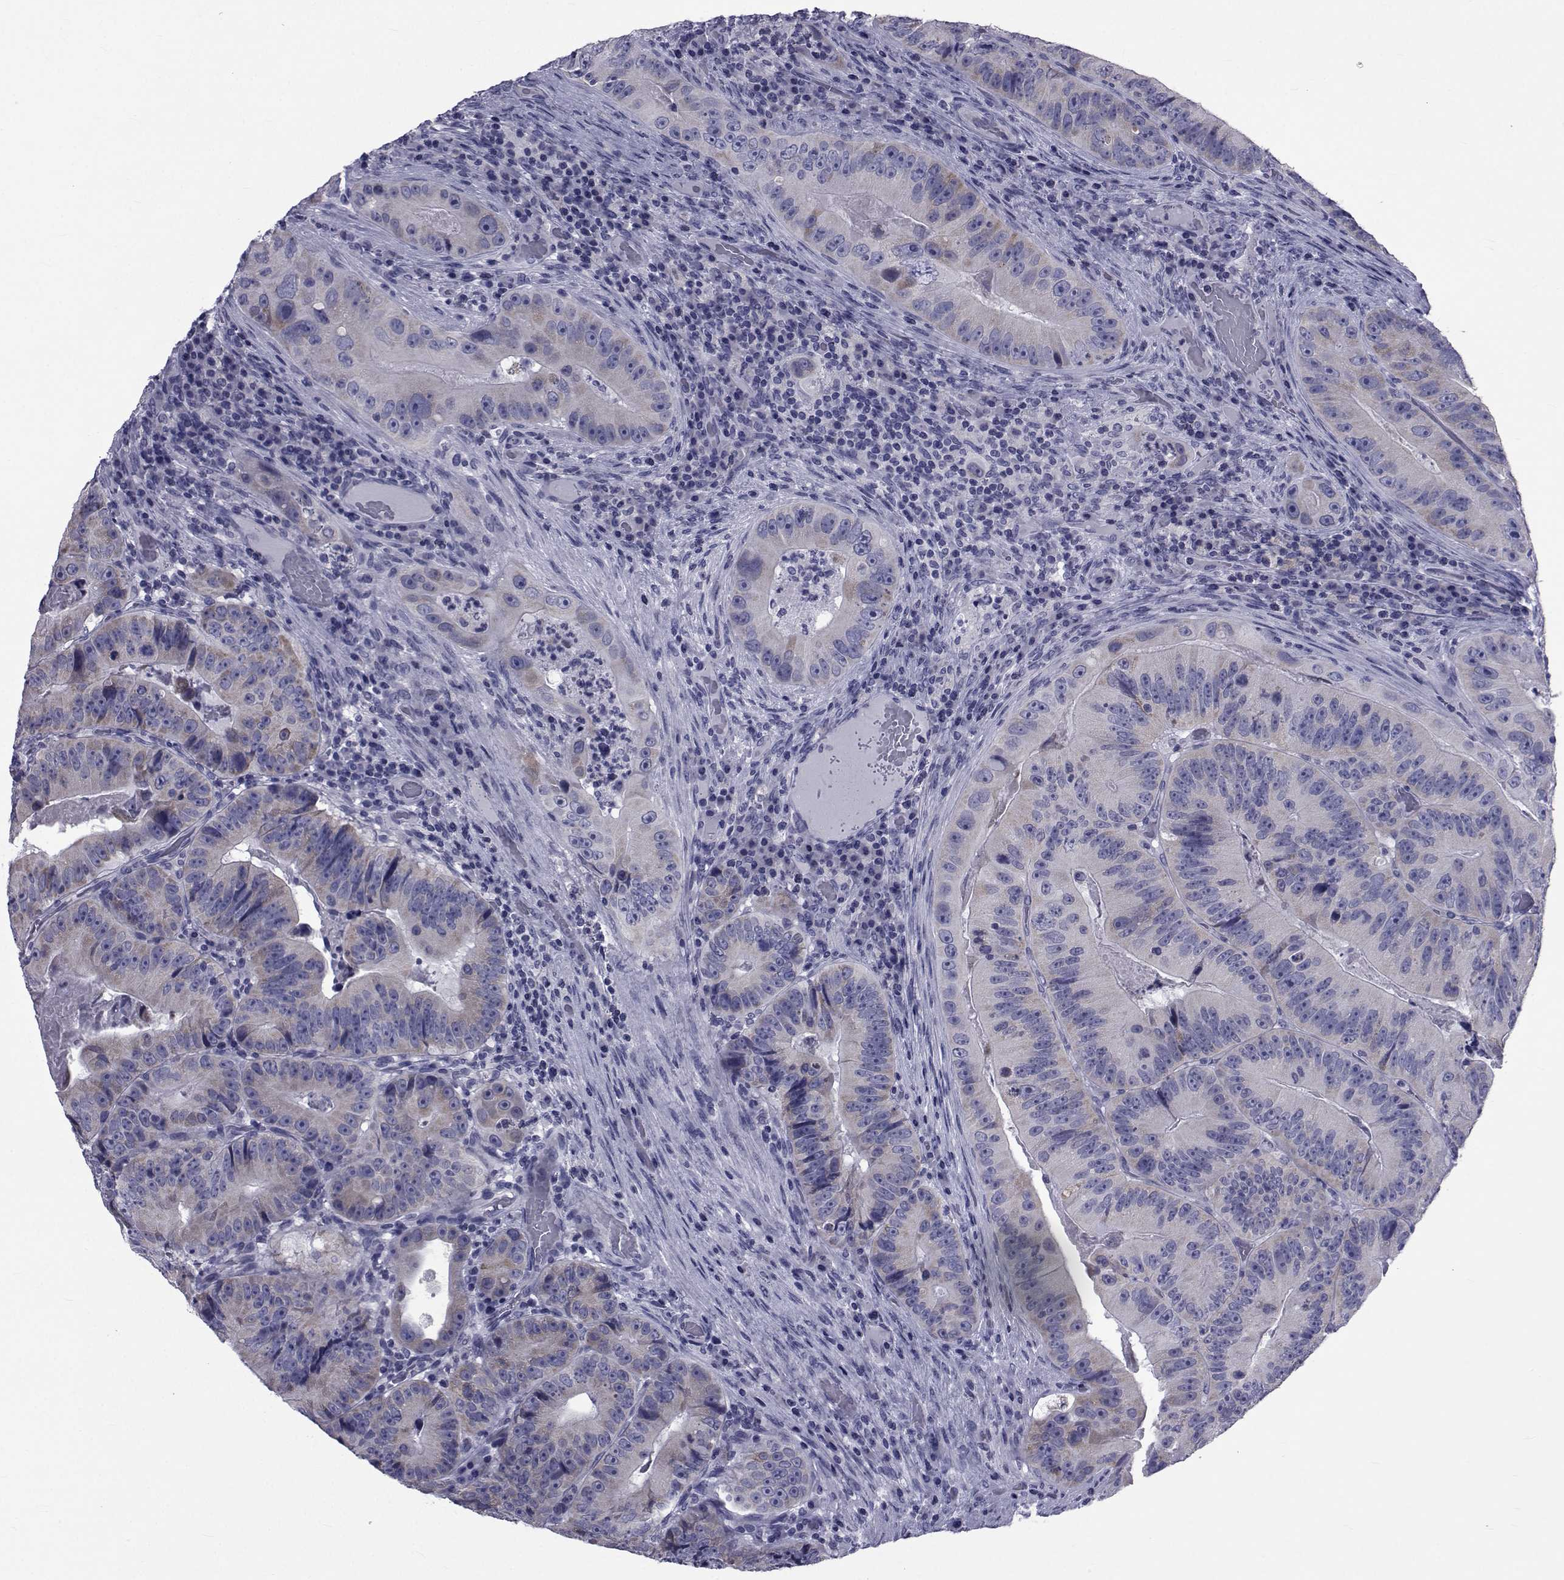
{"staining": {"intensity": "weak", "quantity": "<25%", "location": "cytoplasmic/membranous"}, "tissue": "colorectal cancer", "cell_type": "Tumor cells", "image_type": "cancer", "snomed": [{"axis": "morphology", "description": "Adenocarcinoma, NOS"}, {"axis": "topography", "description": "Colon"}], "caption": "This is an immunohistochemistry (IHC) micrograph of adenocarcinoma (colorectal). There is no staining in tumor cells.", "gene": "GKAP1", "patient": {"sex": "female", "age": 86}}